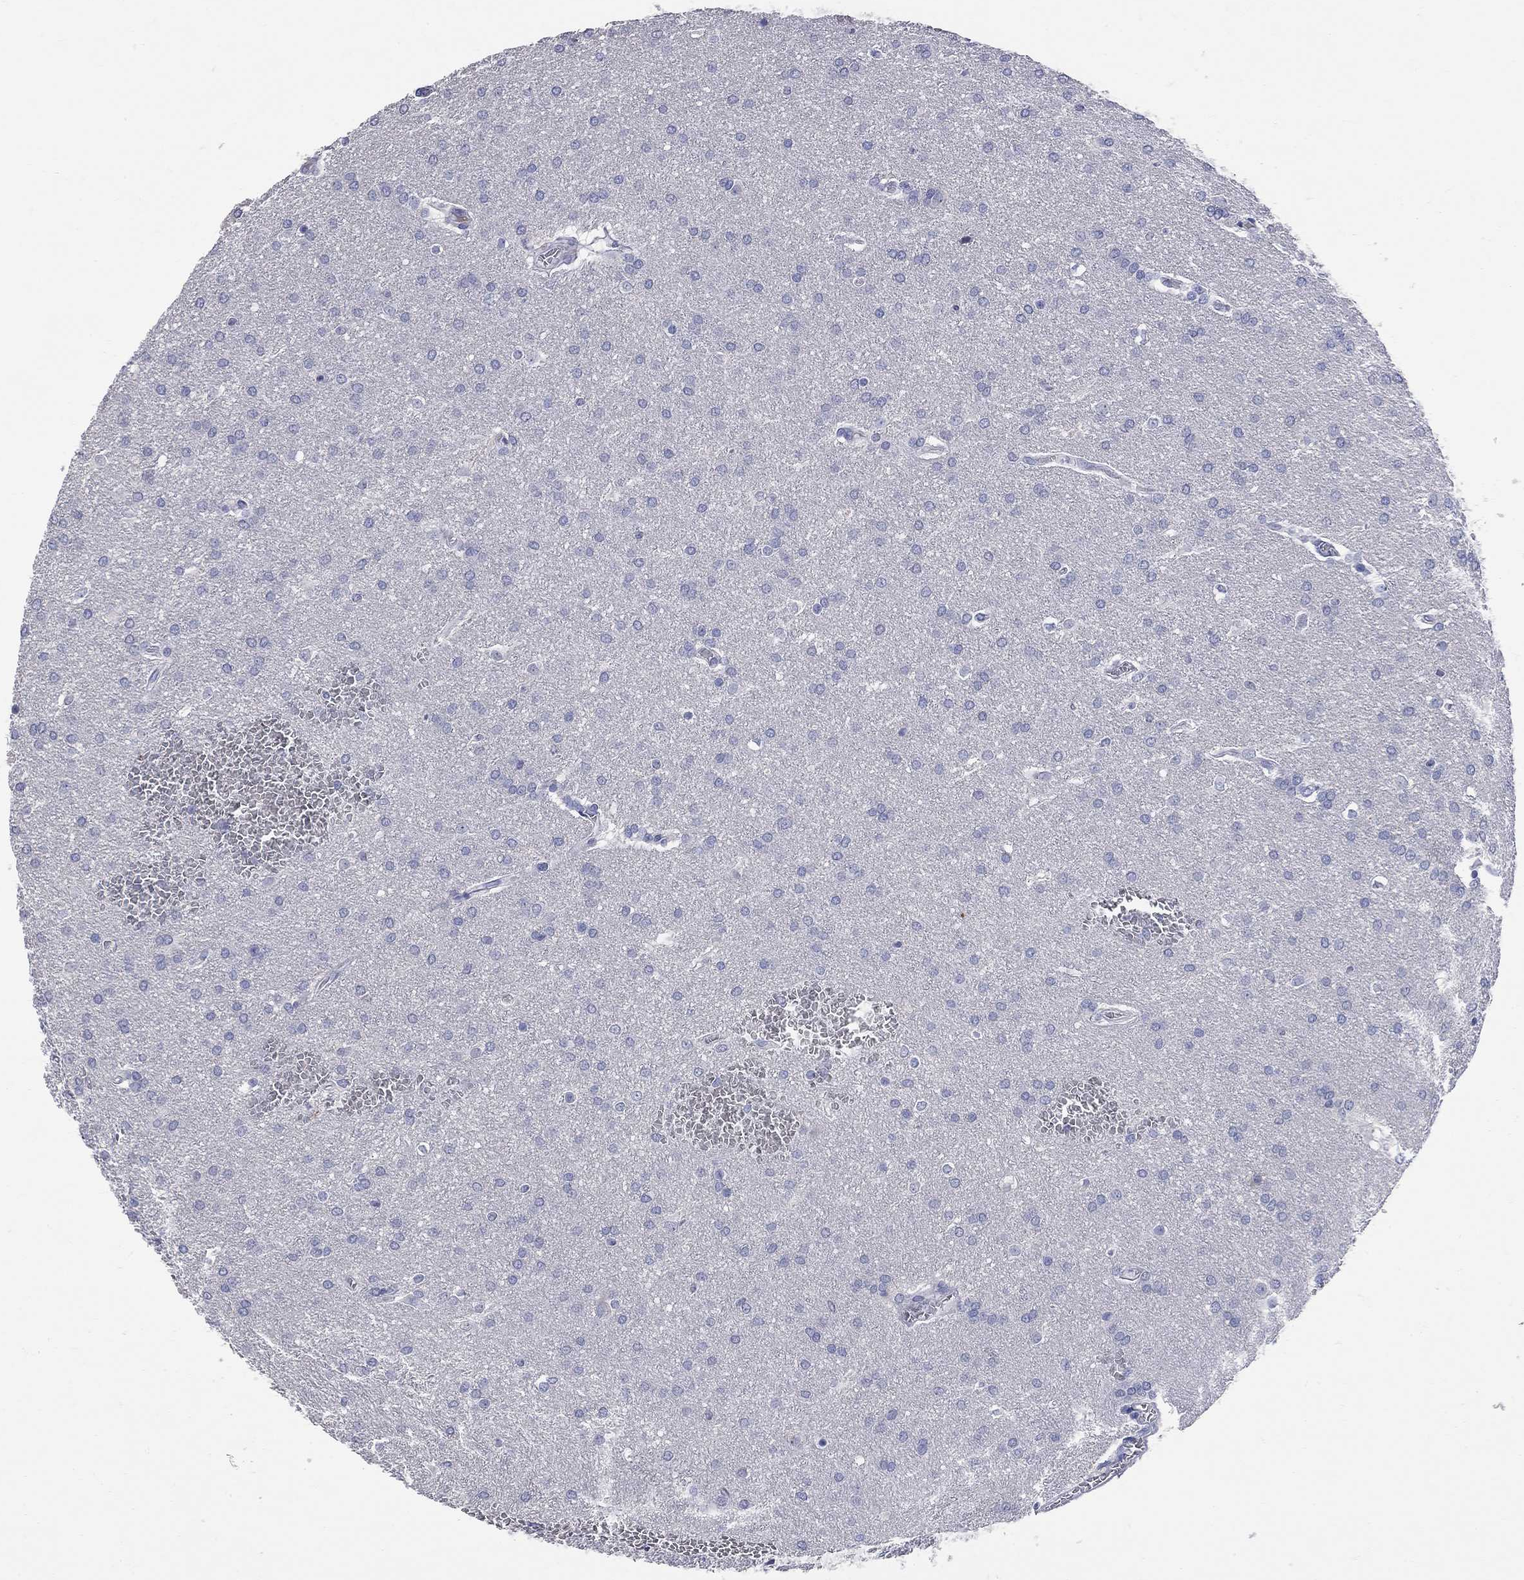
{"staining": {"intensity": "negative", "quantity": "none", "location": "none"}, "tissue": "glioma", "cell_type": "Tumor cells", "image_type": "cancer", "snomed": [{"axis": "morphology", "description": "Glioma, malignant, Low grade"}, {"axis": "topography", "description": "Brain"}], "caption": "This is a photomicrograph of IHC staining of glioma, which shows no staining in tumor cells.", "gene": "FAM221B", "patient": {"sex": "female", "age": 32}}